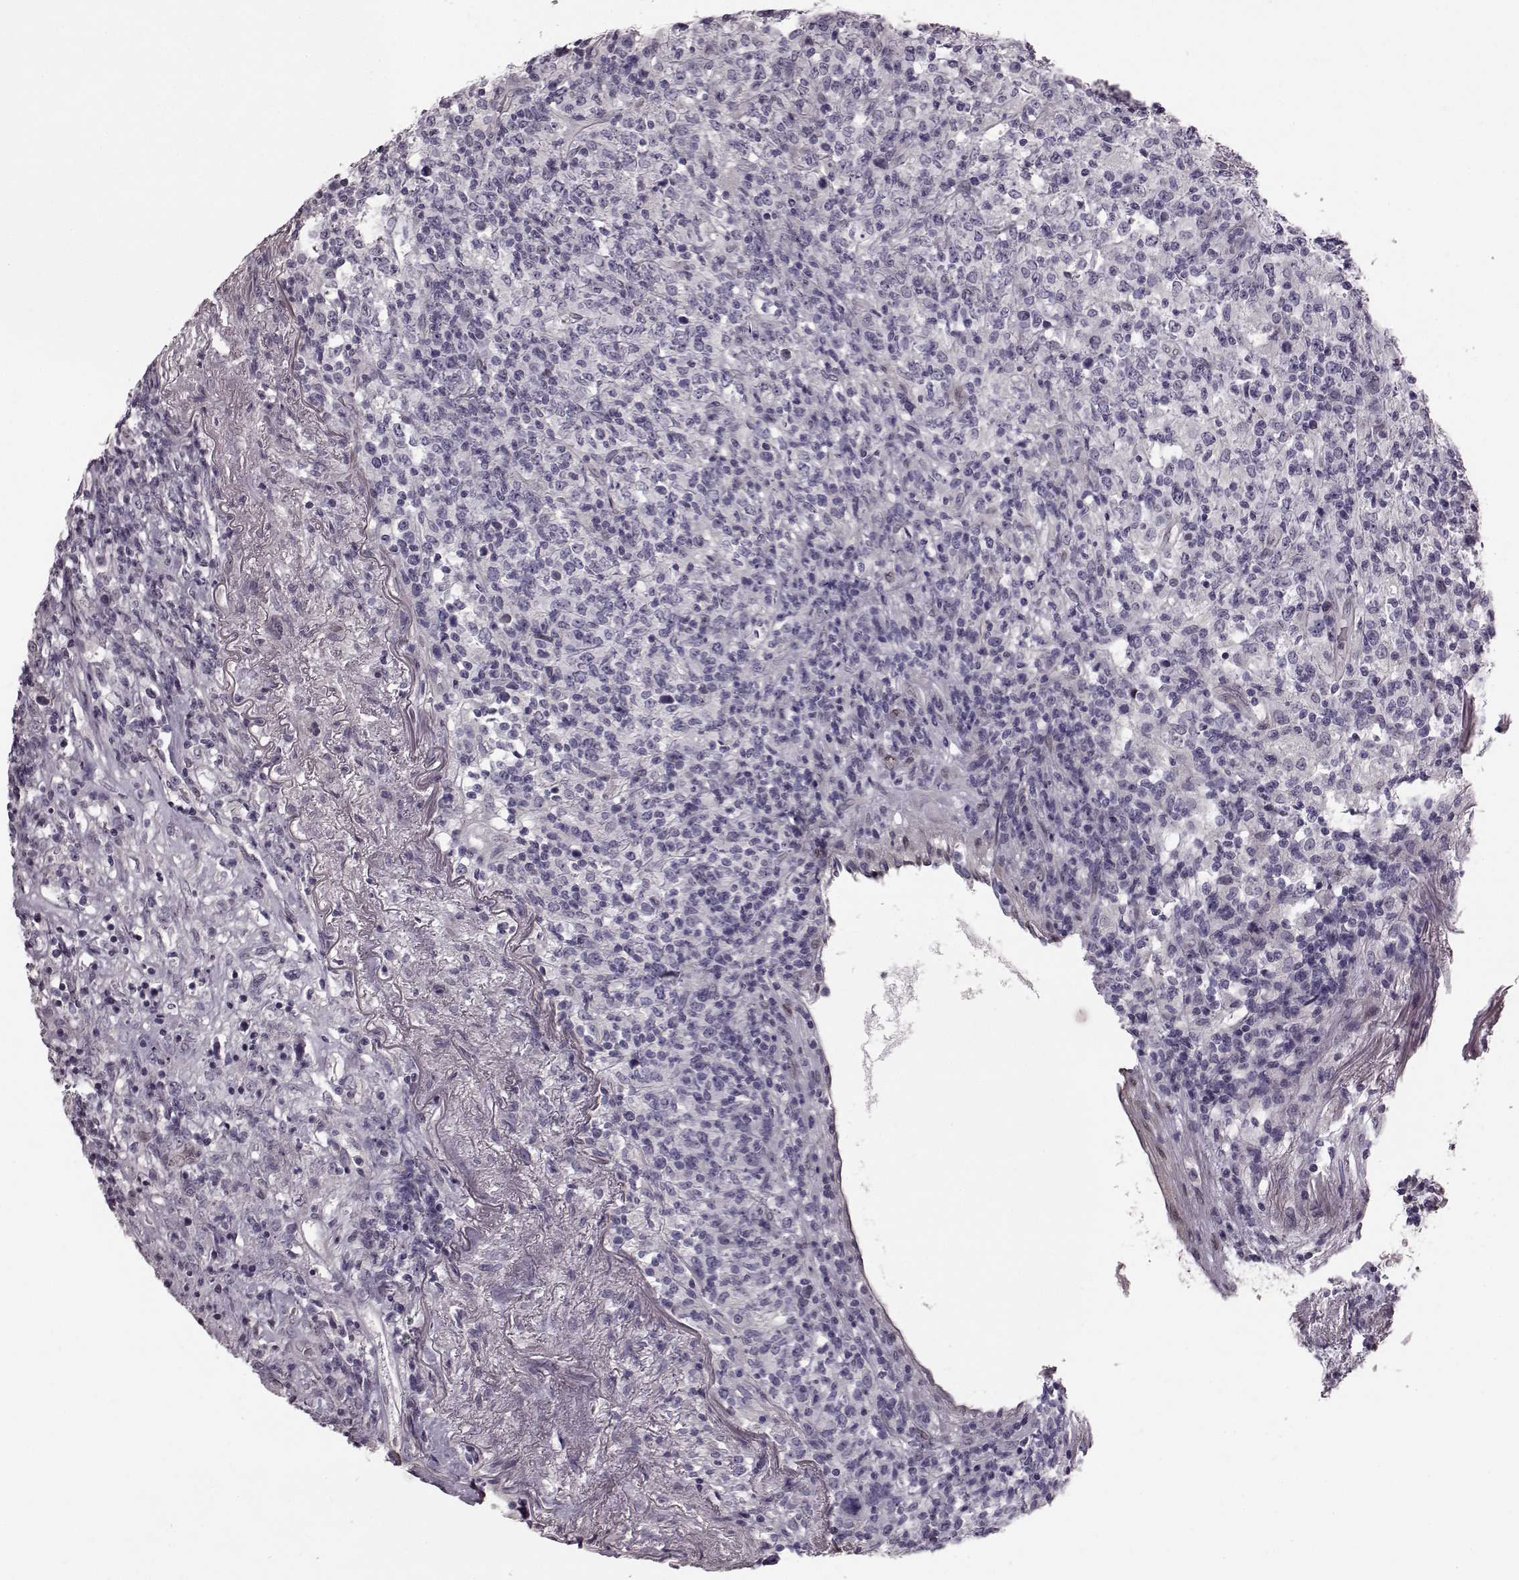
{"staining": {"intensity": "negative", "quantity": "none", "location": "none"}, "tissue": "lymphoma", "cell_type": "Tumor cells", "image_type": "cancer", "snomed": [{"axis": "morphology", "description": "Malignant lymphoma, non-Hodgkin's type, High grade"}, {"axis": "topography", "description": "Lung"}], "caption": "This is an immunohistochemistry (IHC) photomicrograph of lymphoma. There is no expression in tumor cells.", "gene": "TCHHL1", "patient": {"sex": "male", "age": 79}}